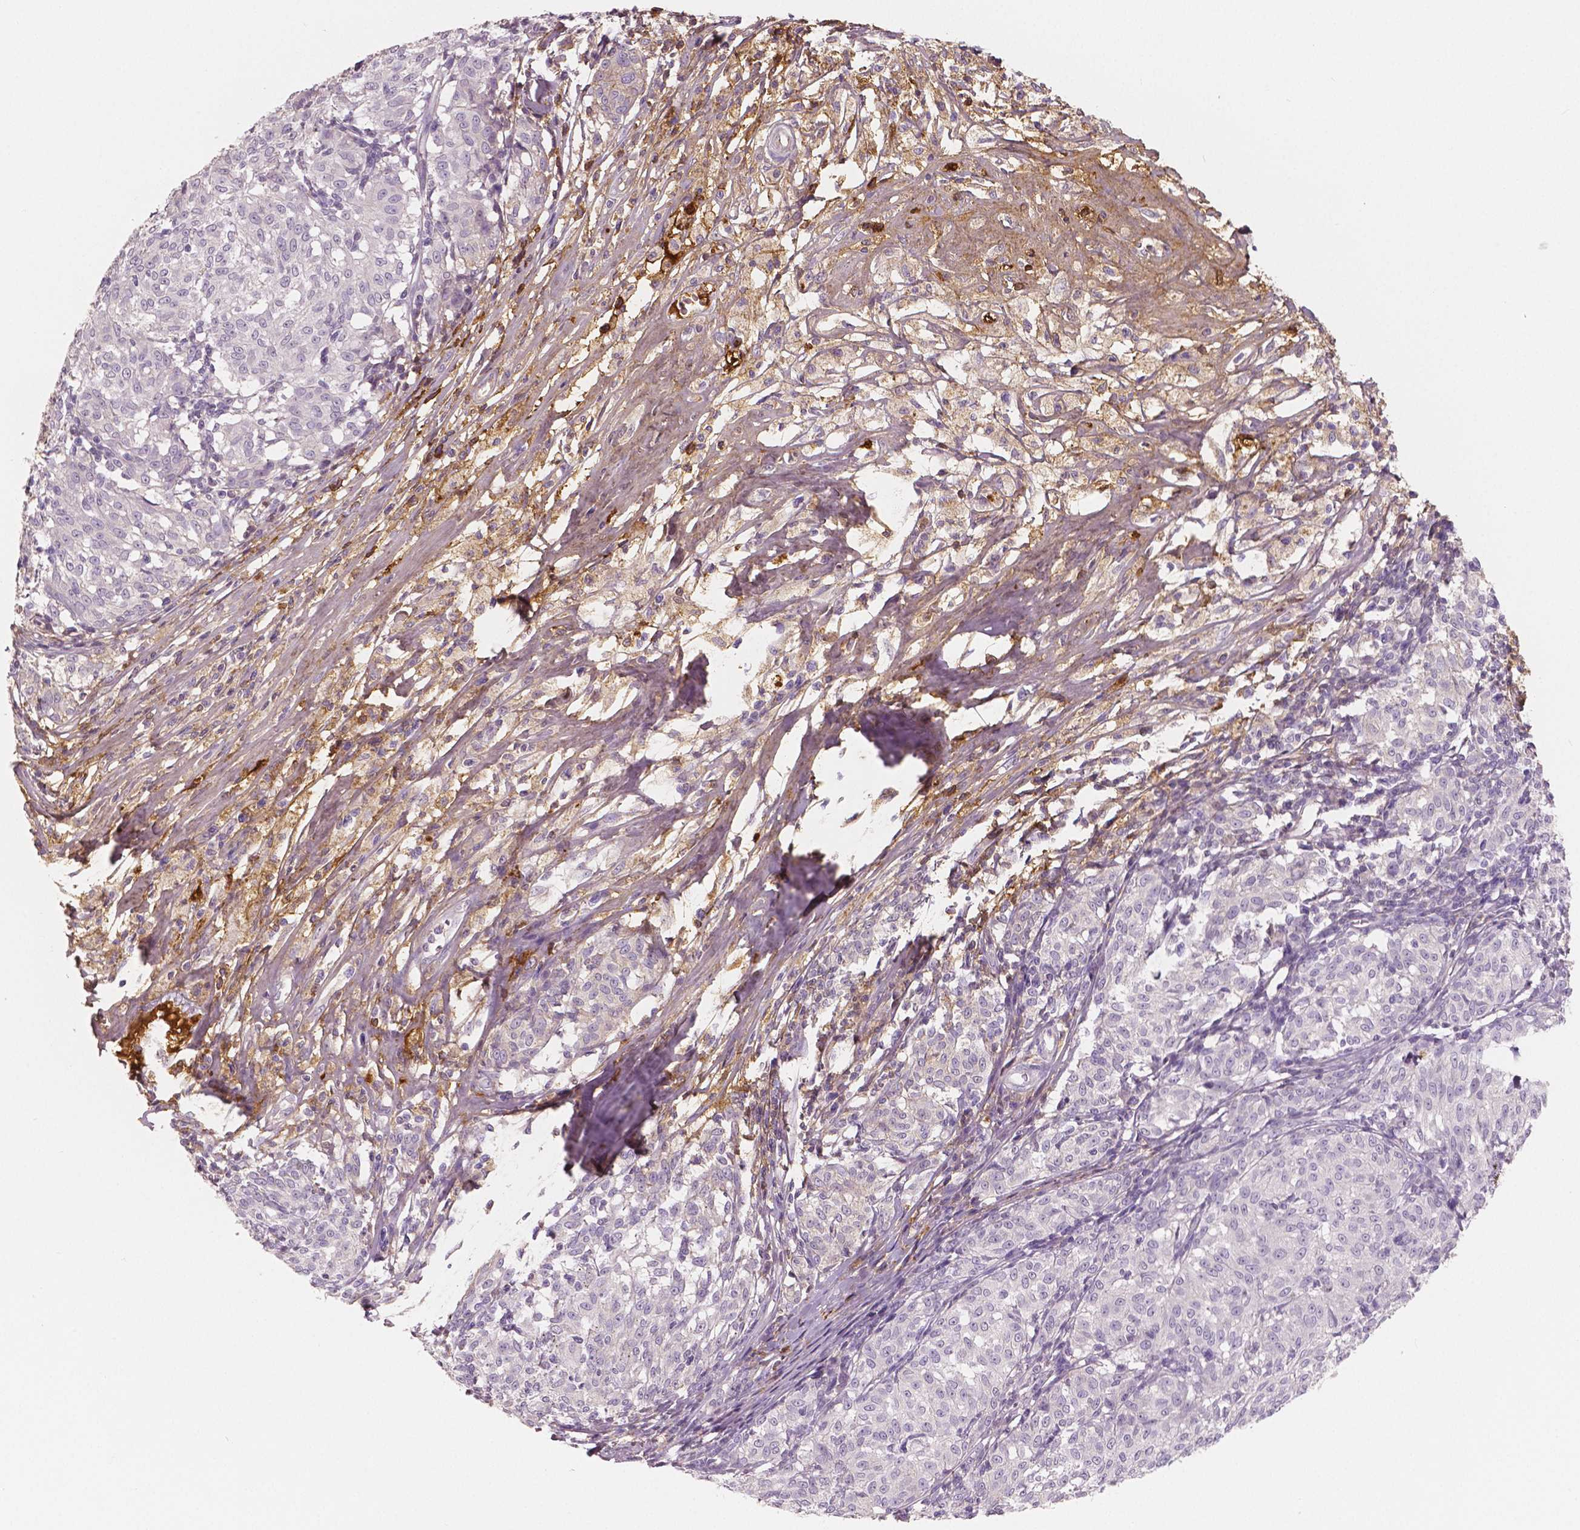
{"staining": {"intensity": "negative", "quantity": "none", "location": "none"}, "tissue": "melanoma", "cell_type": "Tumor cells", "image_type": "cancer", "snomed": [{"axis": "morphology", "description": "Malignant melanoma, NOS"}, {"axis": "topography", "description": "Skin"}], "caption": "There is no significant expression in tumor cells of malignant melanoma.", "gene": "APOA4", "patient": {"sex": "female", "age": 72}}